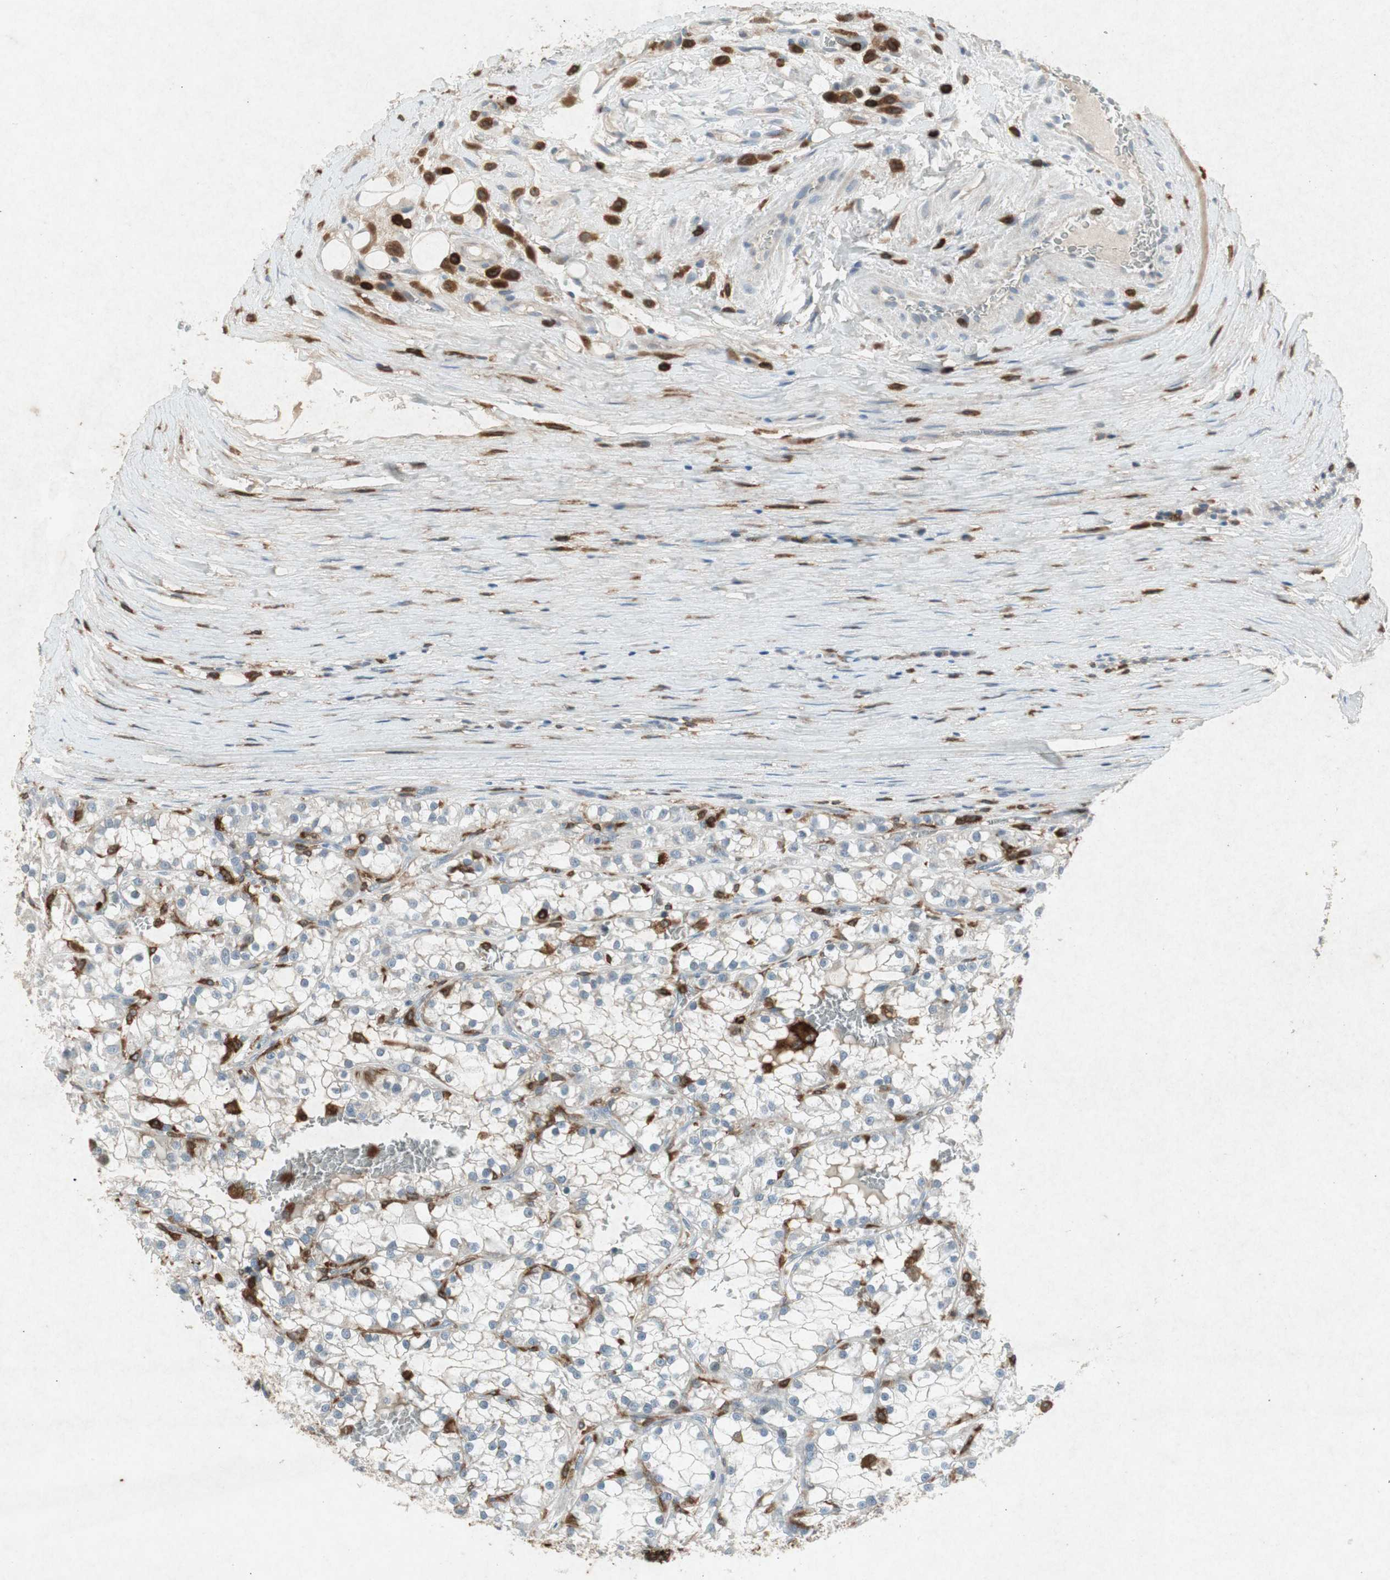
{"staining": {"intensity": "negative", "quantity": "none", "location": "none"}, "tissue": "renal cancer", "cell_type": "Tumor cells", "image_type": "cancer", "snomed": [{"axis": "morphology", "description": "Adenocarcinoma, NOS"}, {"axis": "topography", "description": "Kidney"}], "caption": "High power microscopy image of an immunohistochemistry (IHC) histopathology image of renal adenocarcinoma, revealing no significant staining in tumor cells. (Immunohistochemistry (ihc), brightfield microscopy, high magnification).", "gene": "TYROBP", "patient": {"sex": "female", "age": 52}}